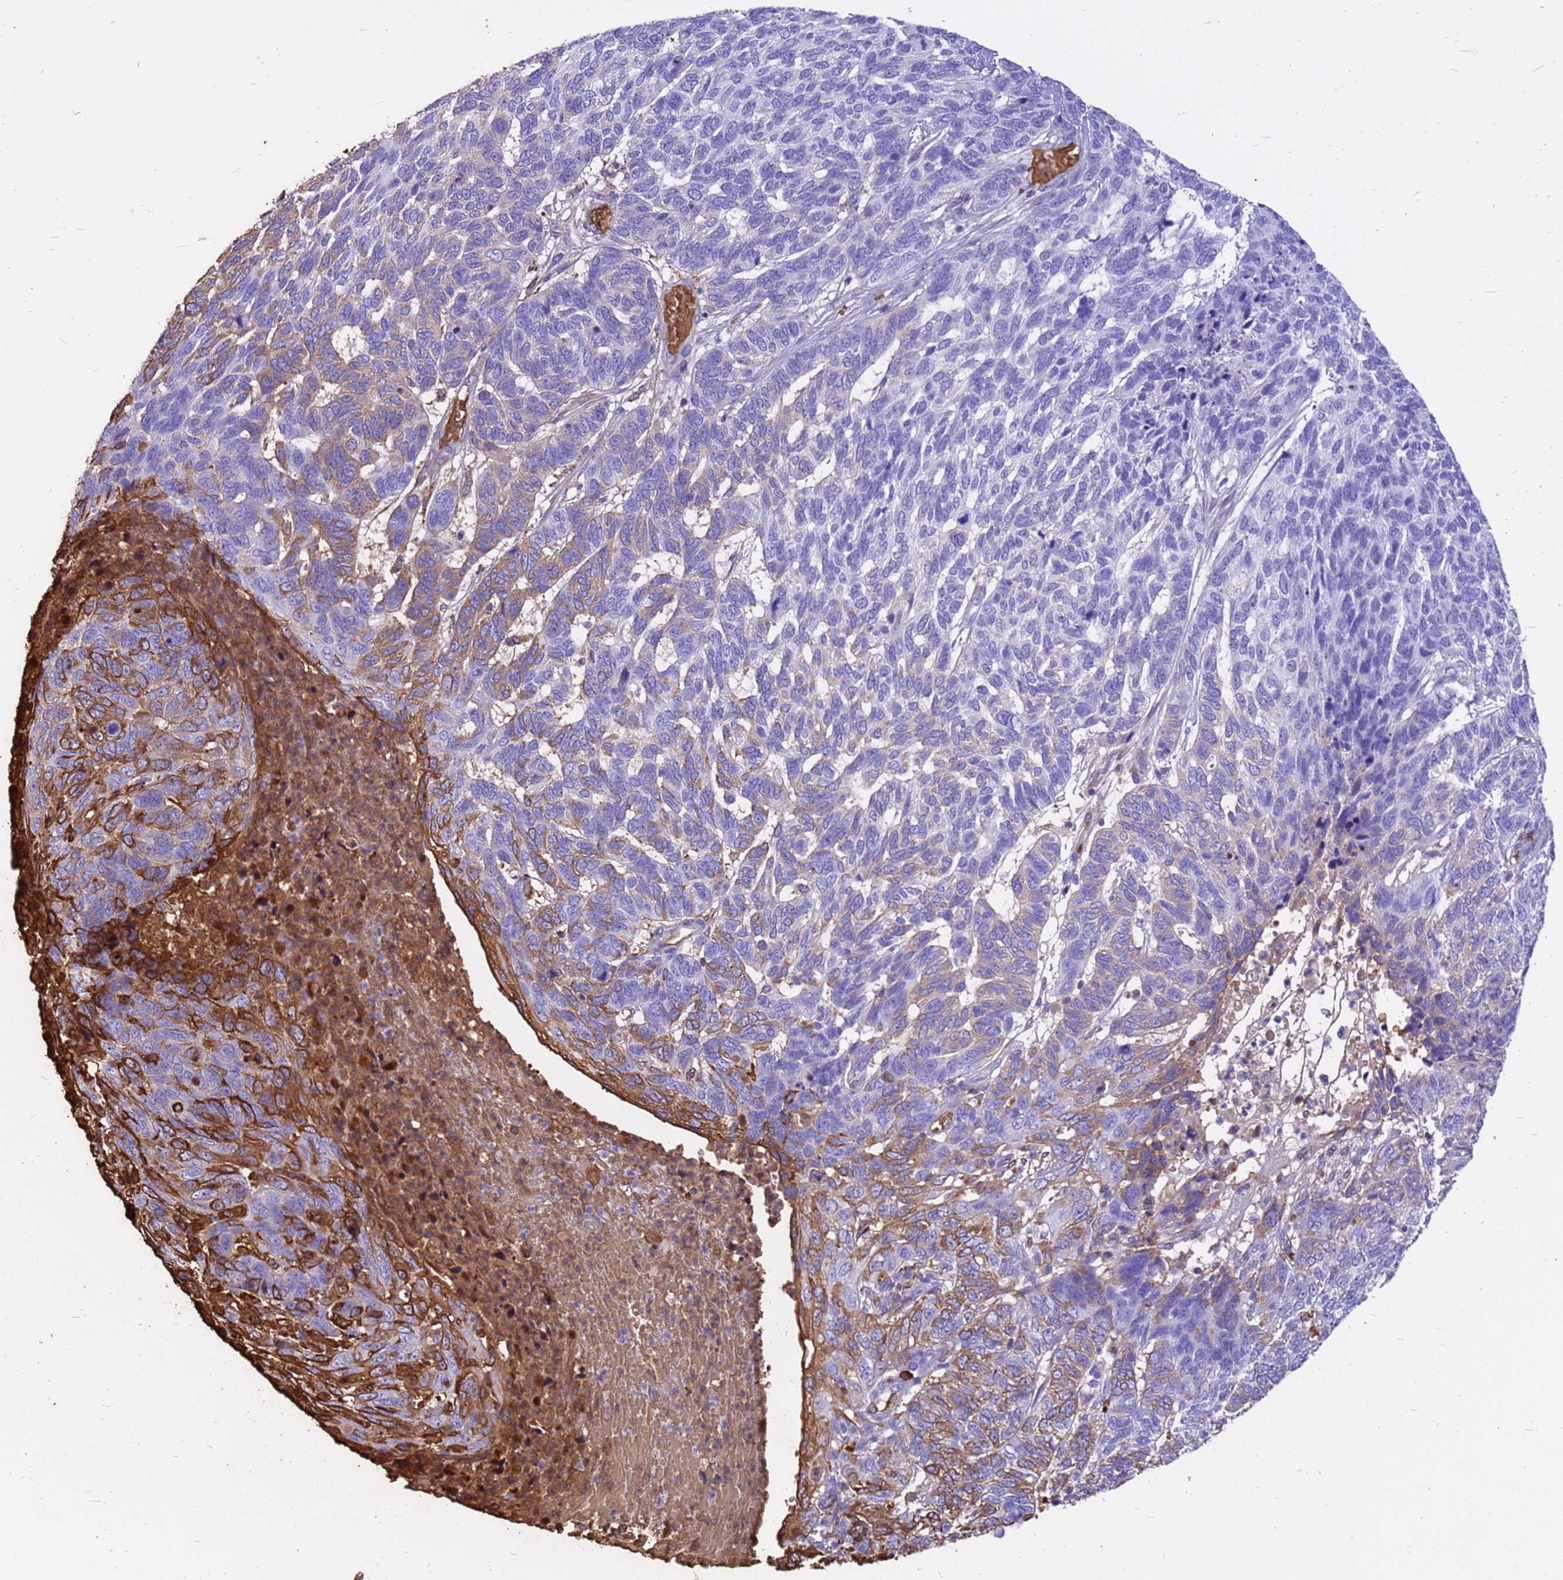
{"staining": {"intensity": "moderate", "quantity": "<25%", "location": "cytoplasmic/membranous"}, "tissue": "skin cancer", "cell_type": "Tumor cells", "image_type": "cancer", "snomed": [{"axis": "morphology", "description": "Basal cell carcinoma"}, {"axis": "topography", "description": "Skin"}], "caption": "A brown stain highlights moderate cytoplasmic/membranous expression of a protein in skin basal cell carcinoma tumor cells. Immunohistochemistry stains the protein of interest in brown and the nuclei are stained blue.", "gene": "HBA2", "patient": {"sex": "female", "age": 65}}